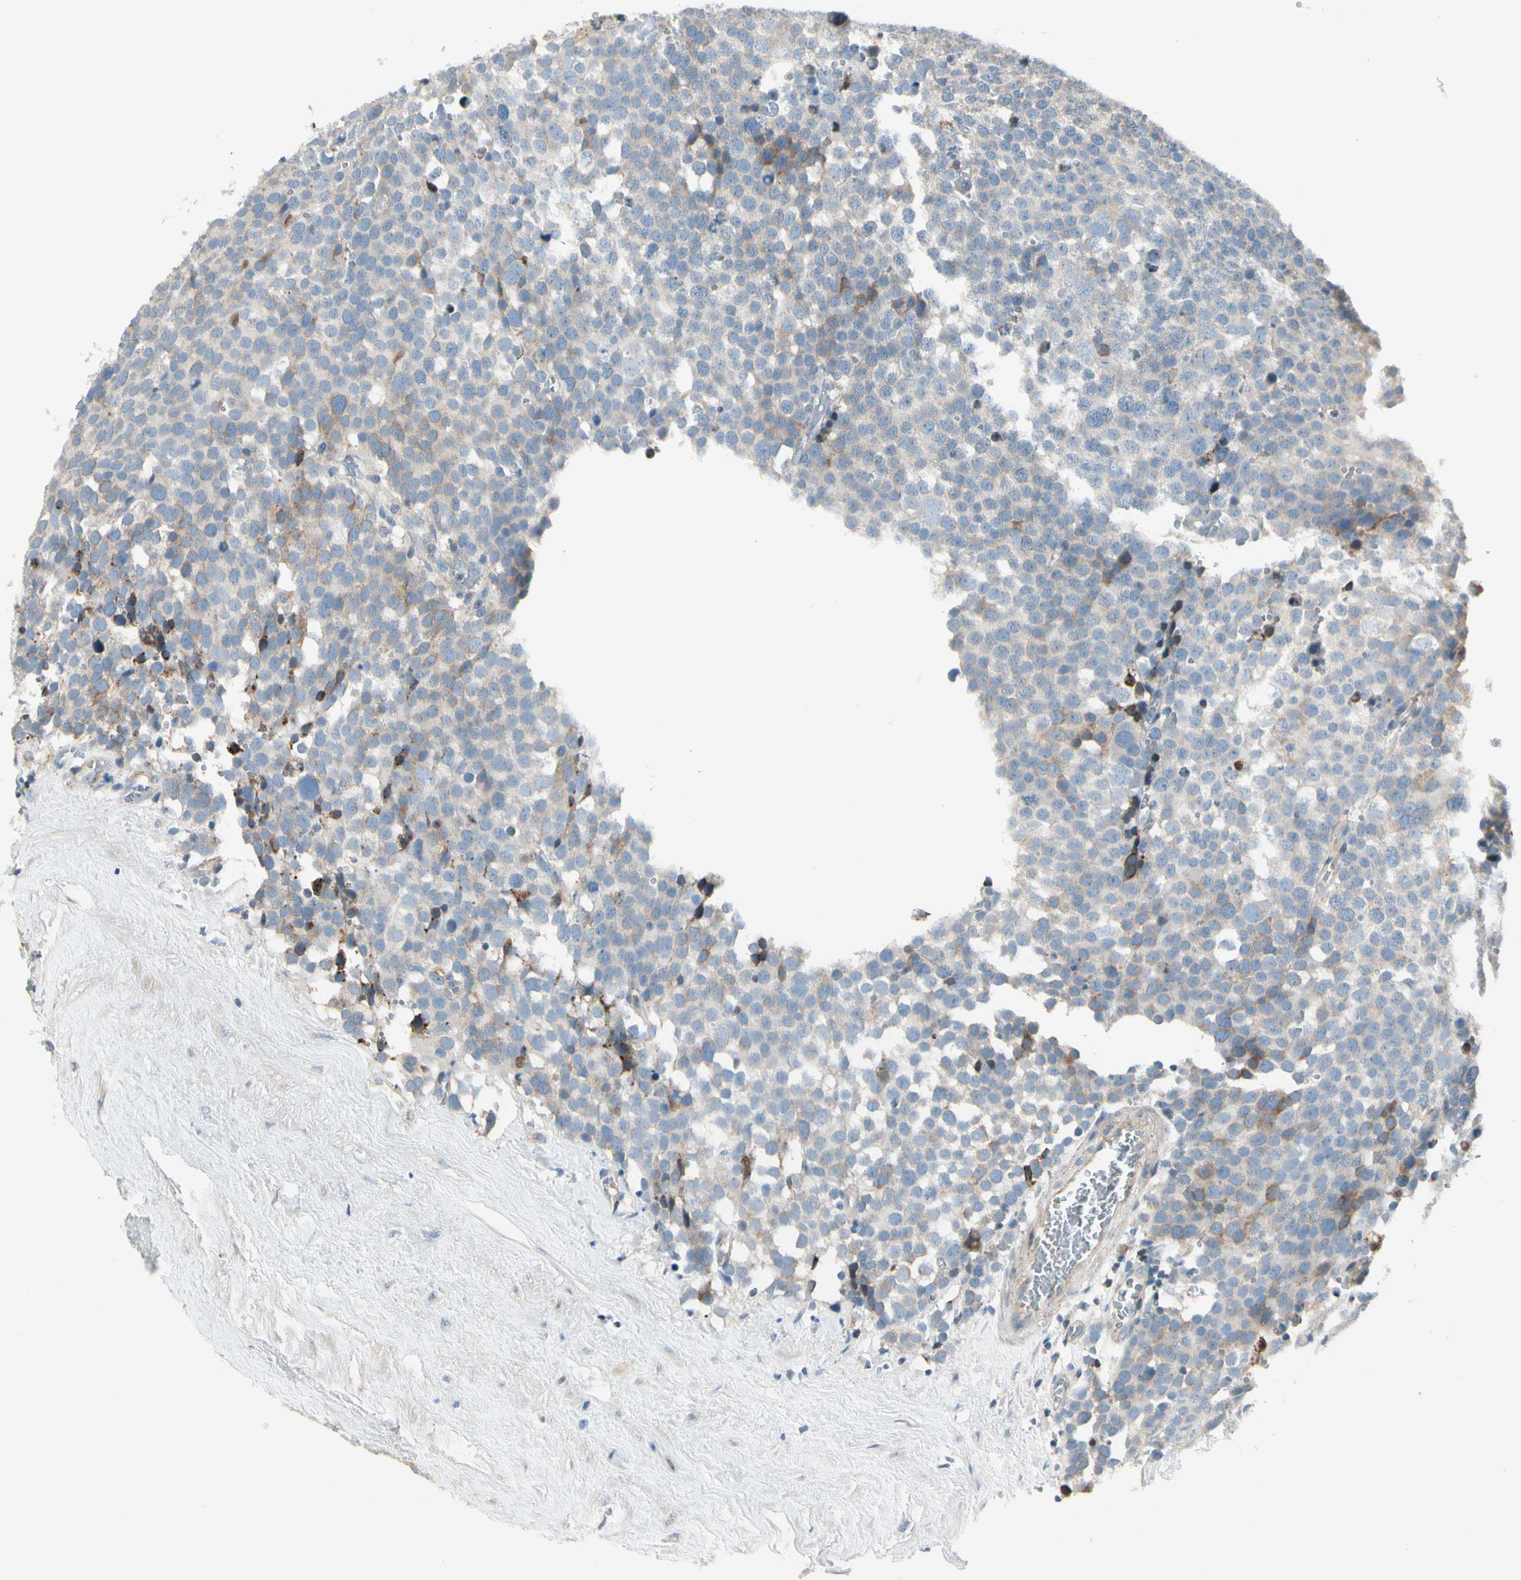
{"staining": {"intensity": "weak", "quantity": "<25%", "location": "cytoplasmic/membranous"}, "tissue": "testis cancer", "cell_type": "Tumor cells", "image_type": "cancer", "snomed": [{"axis": "morphology", "description": "Seminoma, NOS"}, {"axis": "topography", "description": "Testis"}], "caption": "An IHC photomicrograph of testis cancer (seminoma) is shown. There is no staining in tumor cells of testis cancer (seminoma). (DAB (3,3'-diaminobenzidine) immunohistochemistry with hematoxylin counter stain).", "gene": "CDH6", "patient": {"sex": "male", "age": 71}}